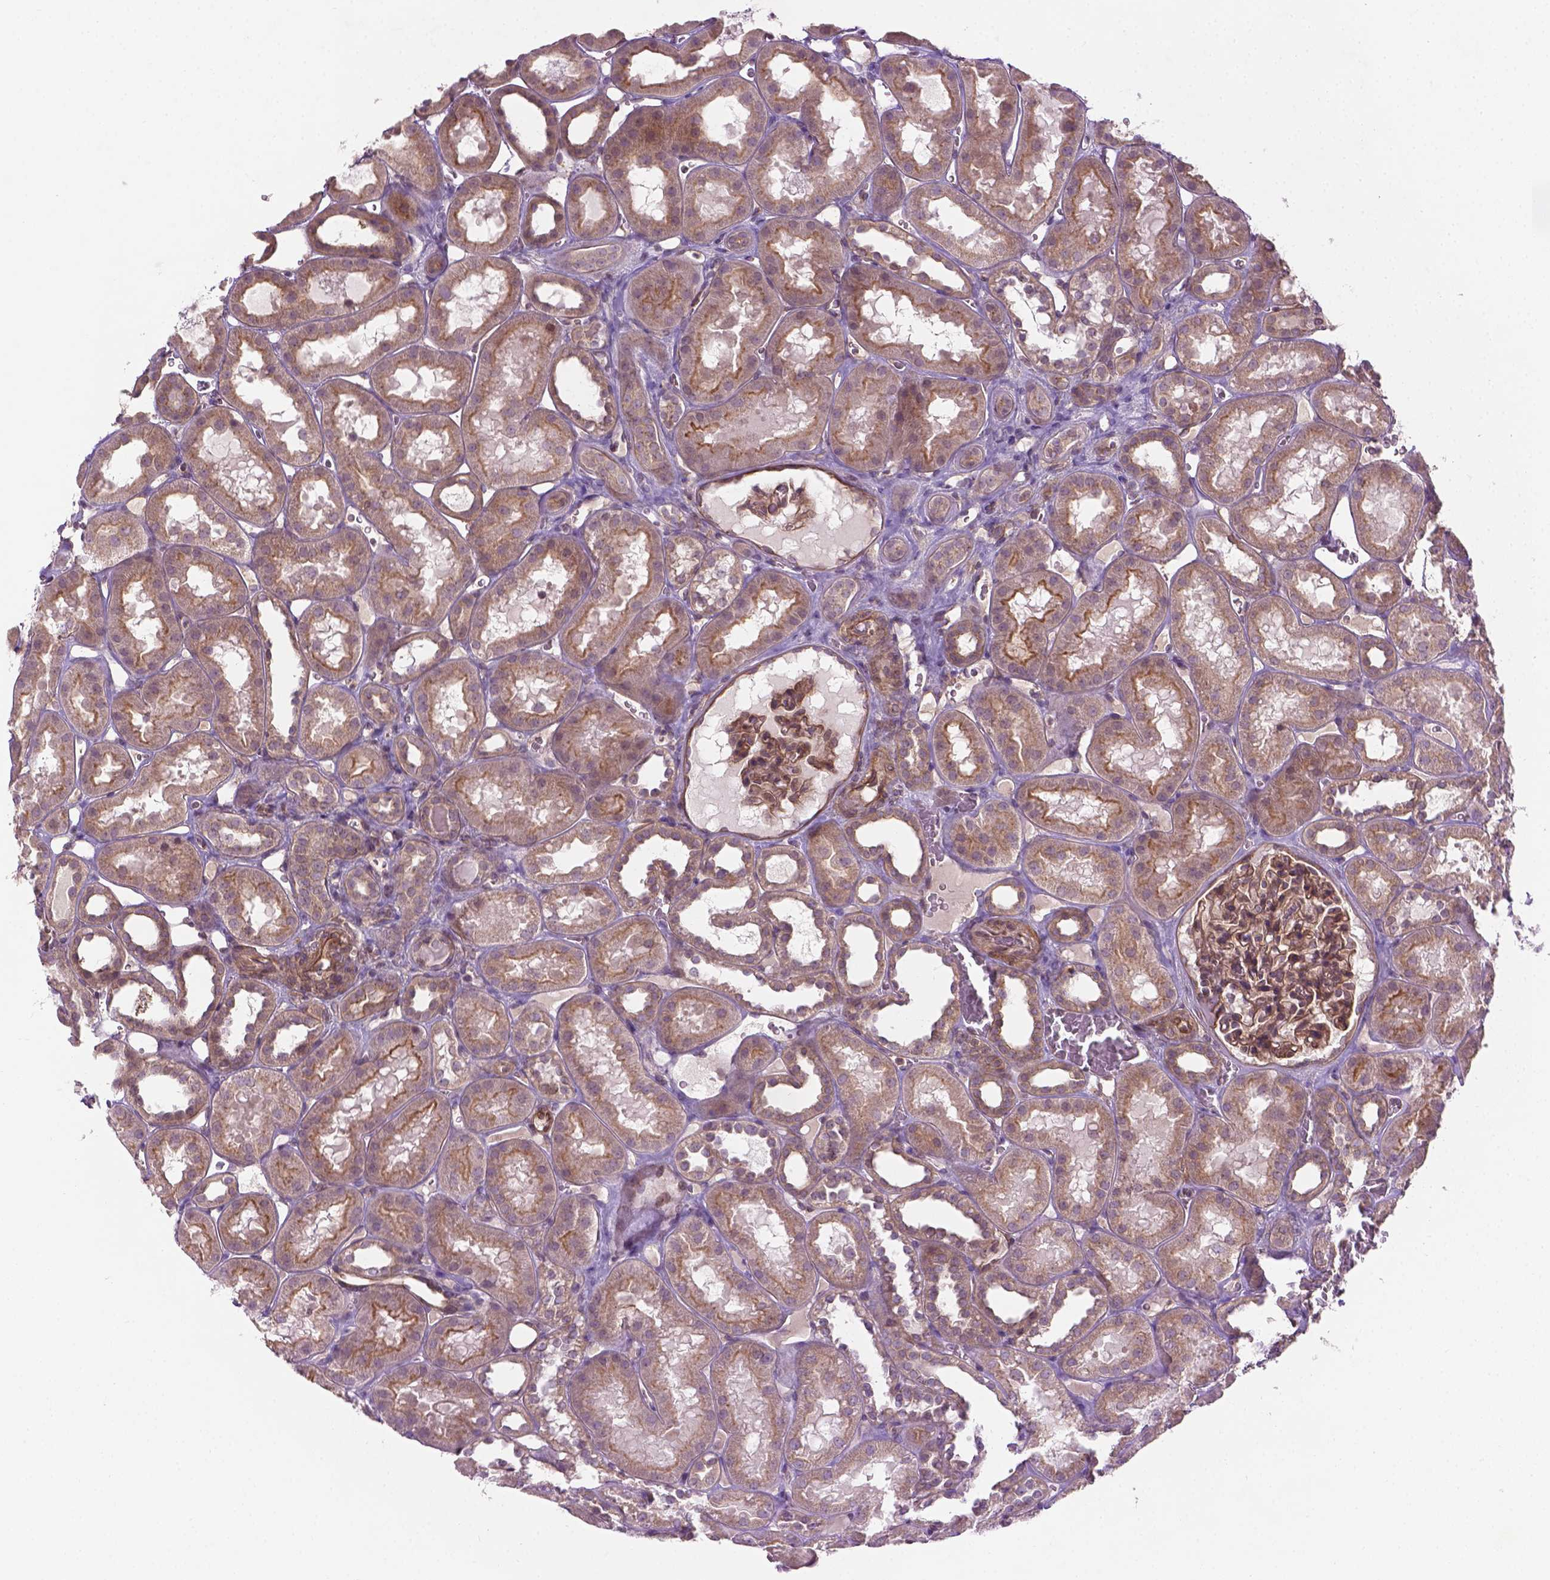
{"staining": {"intensity": "moderate", "quantity": ">75%", "location": "cytoplasmic/membranous,nuclear"}, "tissue": "kidney", "cell_type": "Cells in glomeruli", "image_type": "normal", "snomed": [{"axis": "morphology", "description": "Normal tissue, NOS"}, {"axis": "topography", "description": "Kidney"}], "caption": "Kidney stained with a brown dye reveals moderate cytoplasmic/membranous,nuclear positive positivity in about >75% of cells in glomeruli.", "gene": "TCHP", "patient": {"sex": "female", "age": 41}}